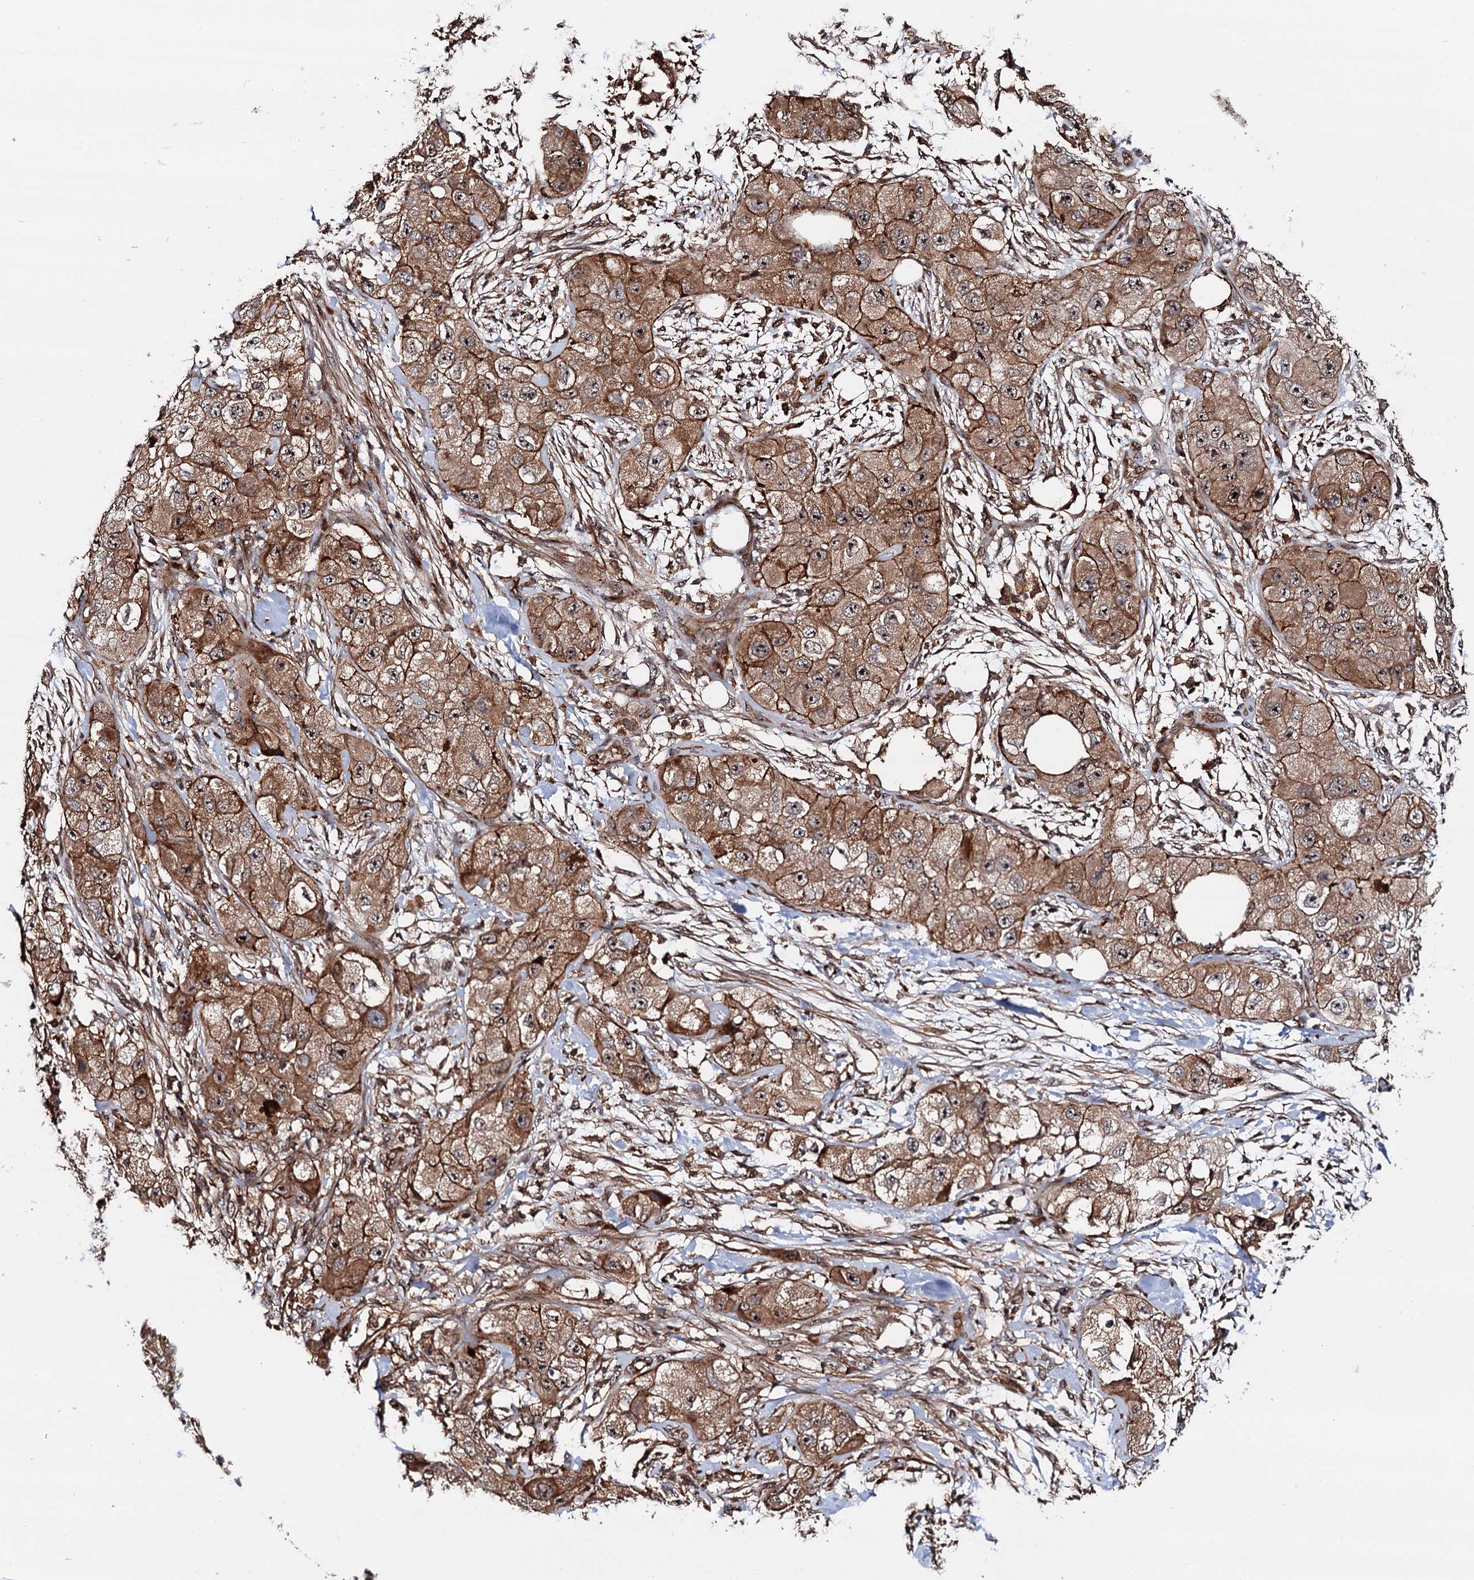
{"staining": {"intensity": "moderate", "quantity": ">75%", "location": "cytoplasmic/membranous,nuclear"}, "tissue": "skin cancer", "cell_type": "Tumor cells", "image_type": "cancer", "snomed": [{"axis": "morphology", "description": "Squamous cell carcinoma, NOS"}, {"axis": "topography", "description": "Skin"}, {"axis": "topography", "description": "Subcutis"}], "caption": "IHC (DAB (3,3'-diaminobenzidine)) staining of skin cancer shows moderate cytoplasmic/membranous and nuclear protein expression in about >75% of tumor cells. The staining is performed using DAB brown chromogen to label protein expression. The nuclei are counter-stained blue using hematoxylin.", "gene": "BORA", "patient": {"sex": "male", "age": 73}}